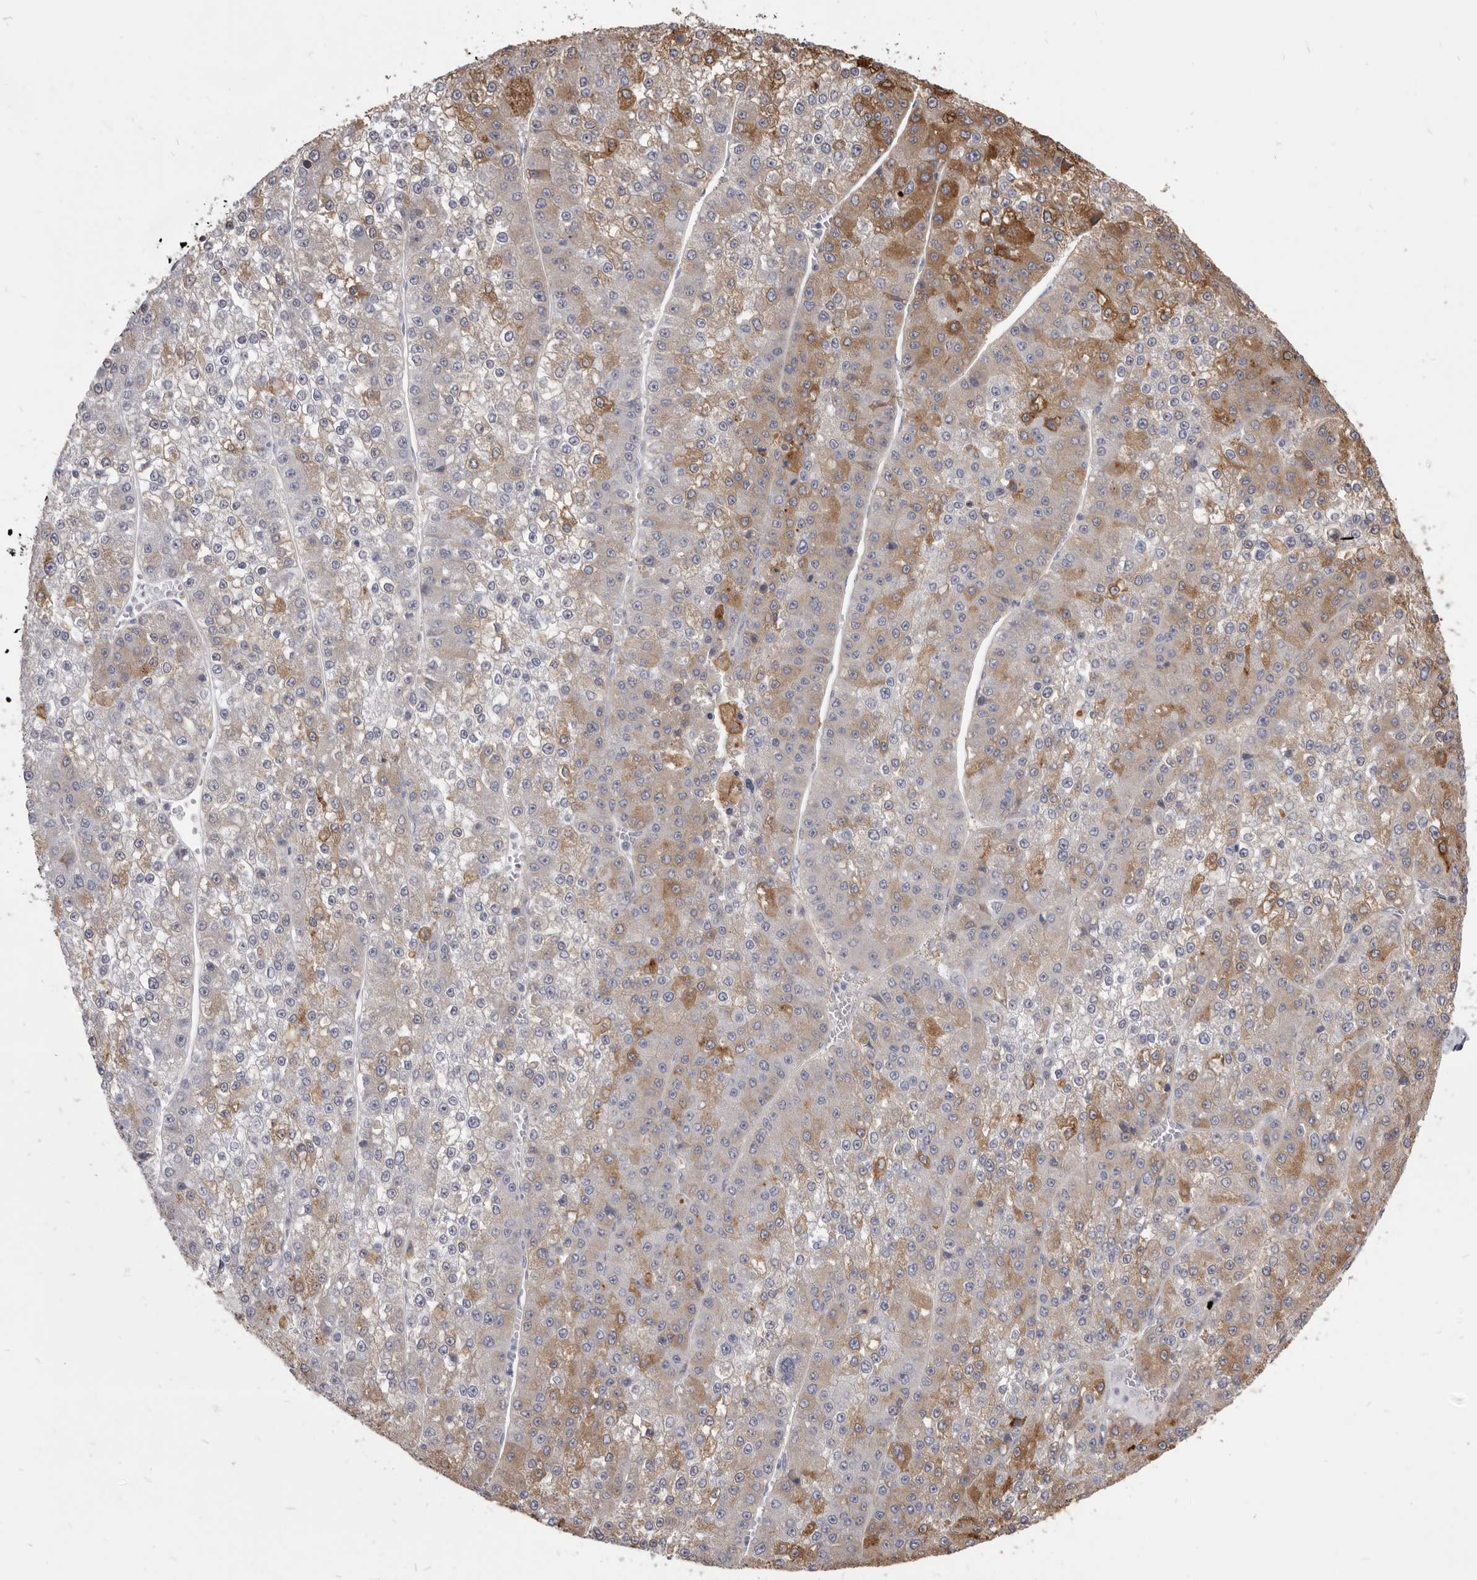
{"staining": {"intensity": "moderate", "quantity": "<25%", "location": "cytoplasmic/membranous"}, "tissue": "liver cancer", "cell_type": "Tumor cells", "image_type": "cancer", "snomed": [{"axis": "morphology", "description": "Carcinoma, Hepatocellular, NOS"}, {"axis": "topography", "description": "Liver"}], "caption": "Tumor cells exhibit moderate cytoplasmic/membranous staining in approximately <25% of cells in liver cancer (hepatocellular carcinoma).", "gene": "VPS45", "patient": {"sex": "female", "age": 73}}